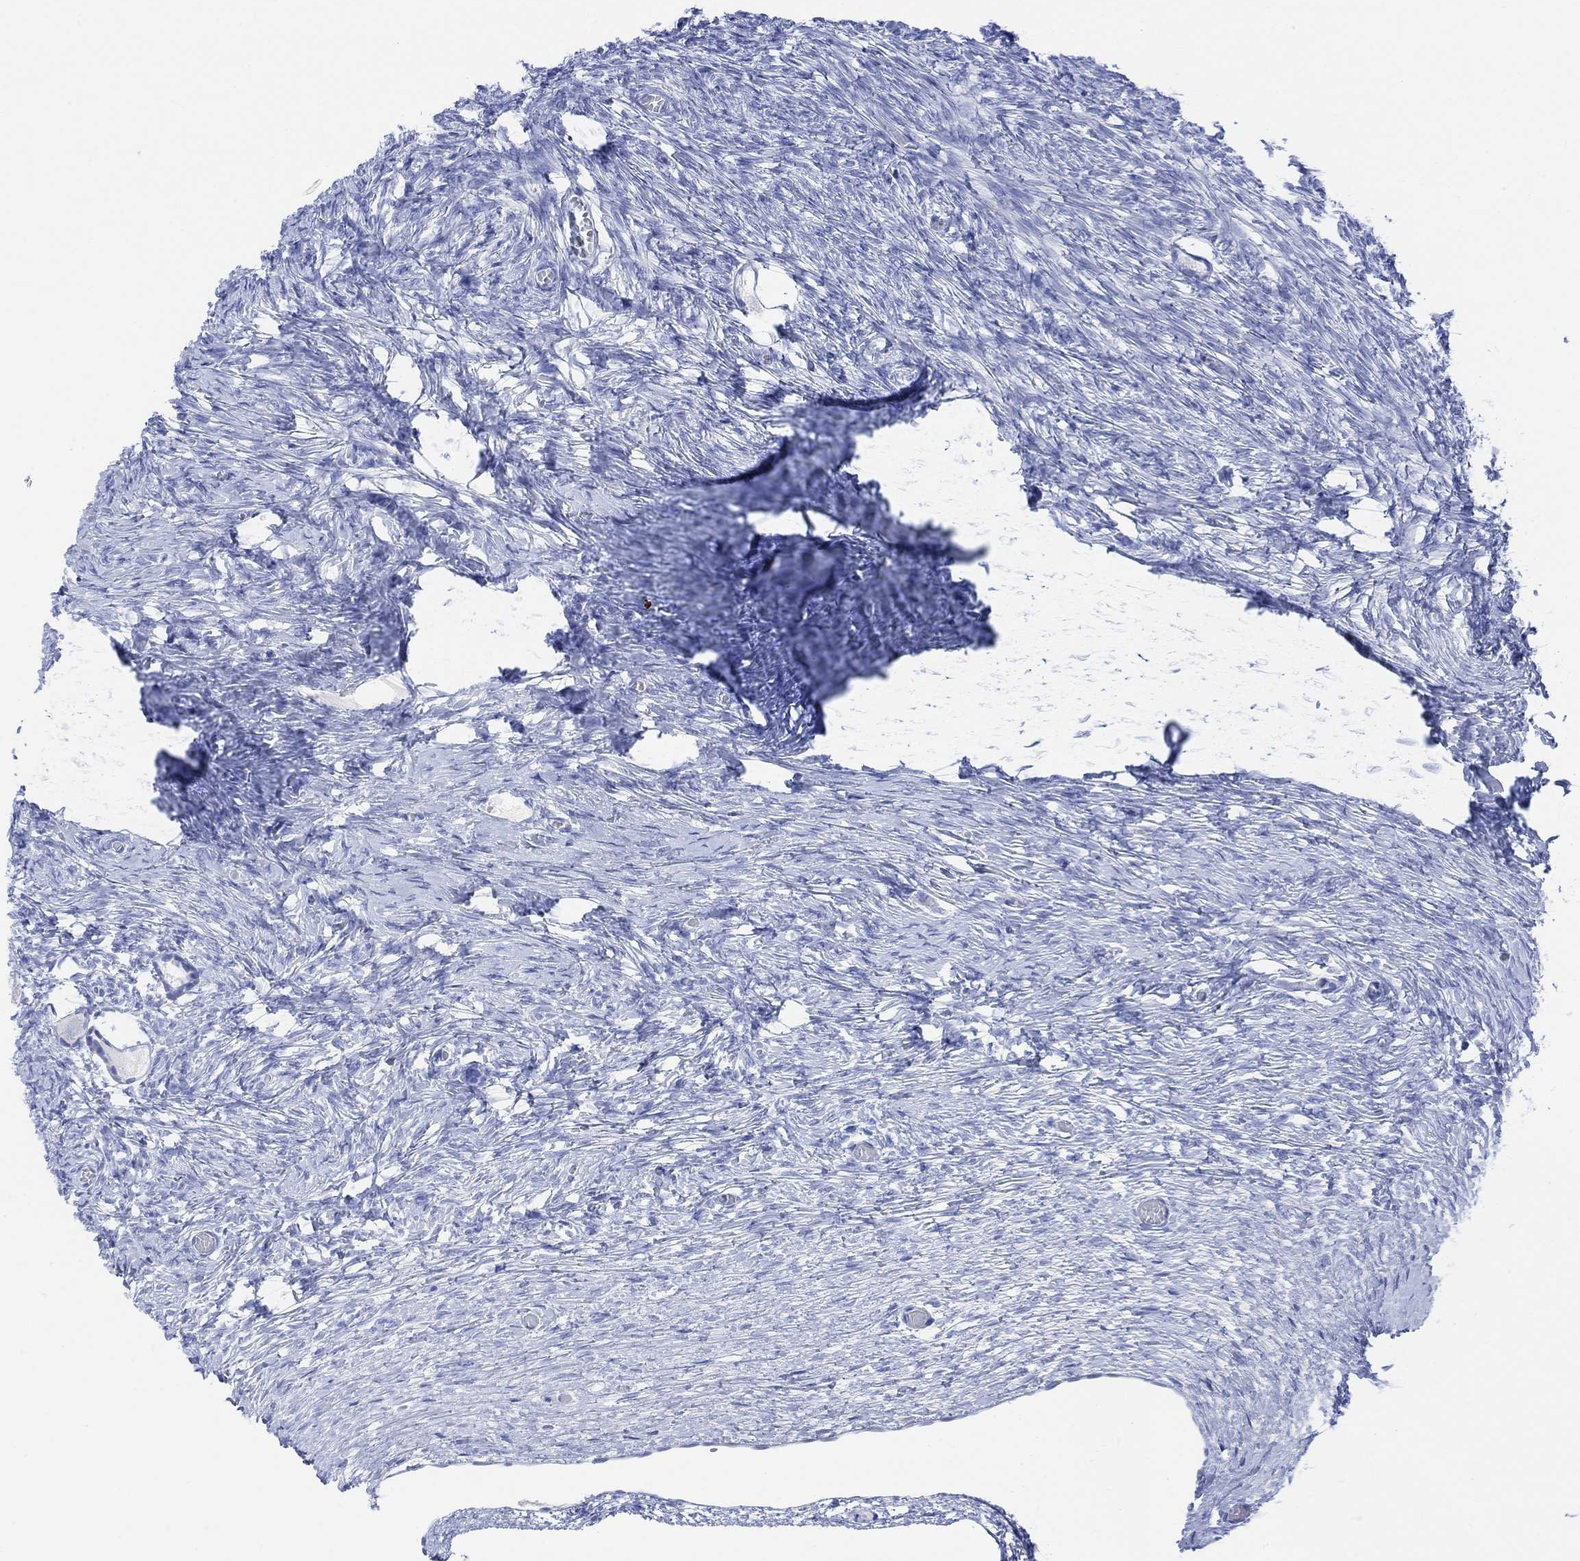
{"staining": {"intensity": "negative", "quantity": "none", "location": "none"}, "tissue": "ovary", "cell_type": "Follicle cells", "image_type": "normal", "snomed": [{"axis": "morphology", "description": "Normal tissue, NOS"}, {"axis": "topography", "description": "Ovary"}], "caption": "Immunohistochemistry of unremarkable ovary shows no expression in follicle cells.", "gene": "GNG13", "patient": {"sex": "female", "age": 27}}